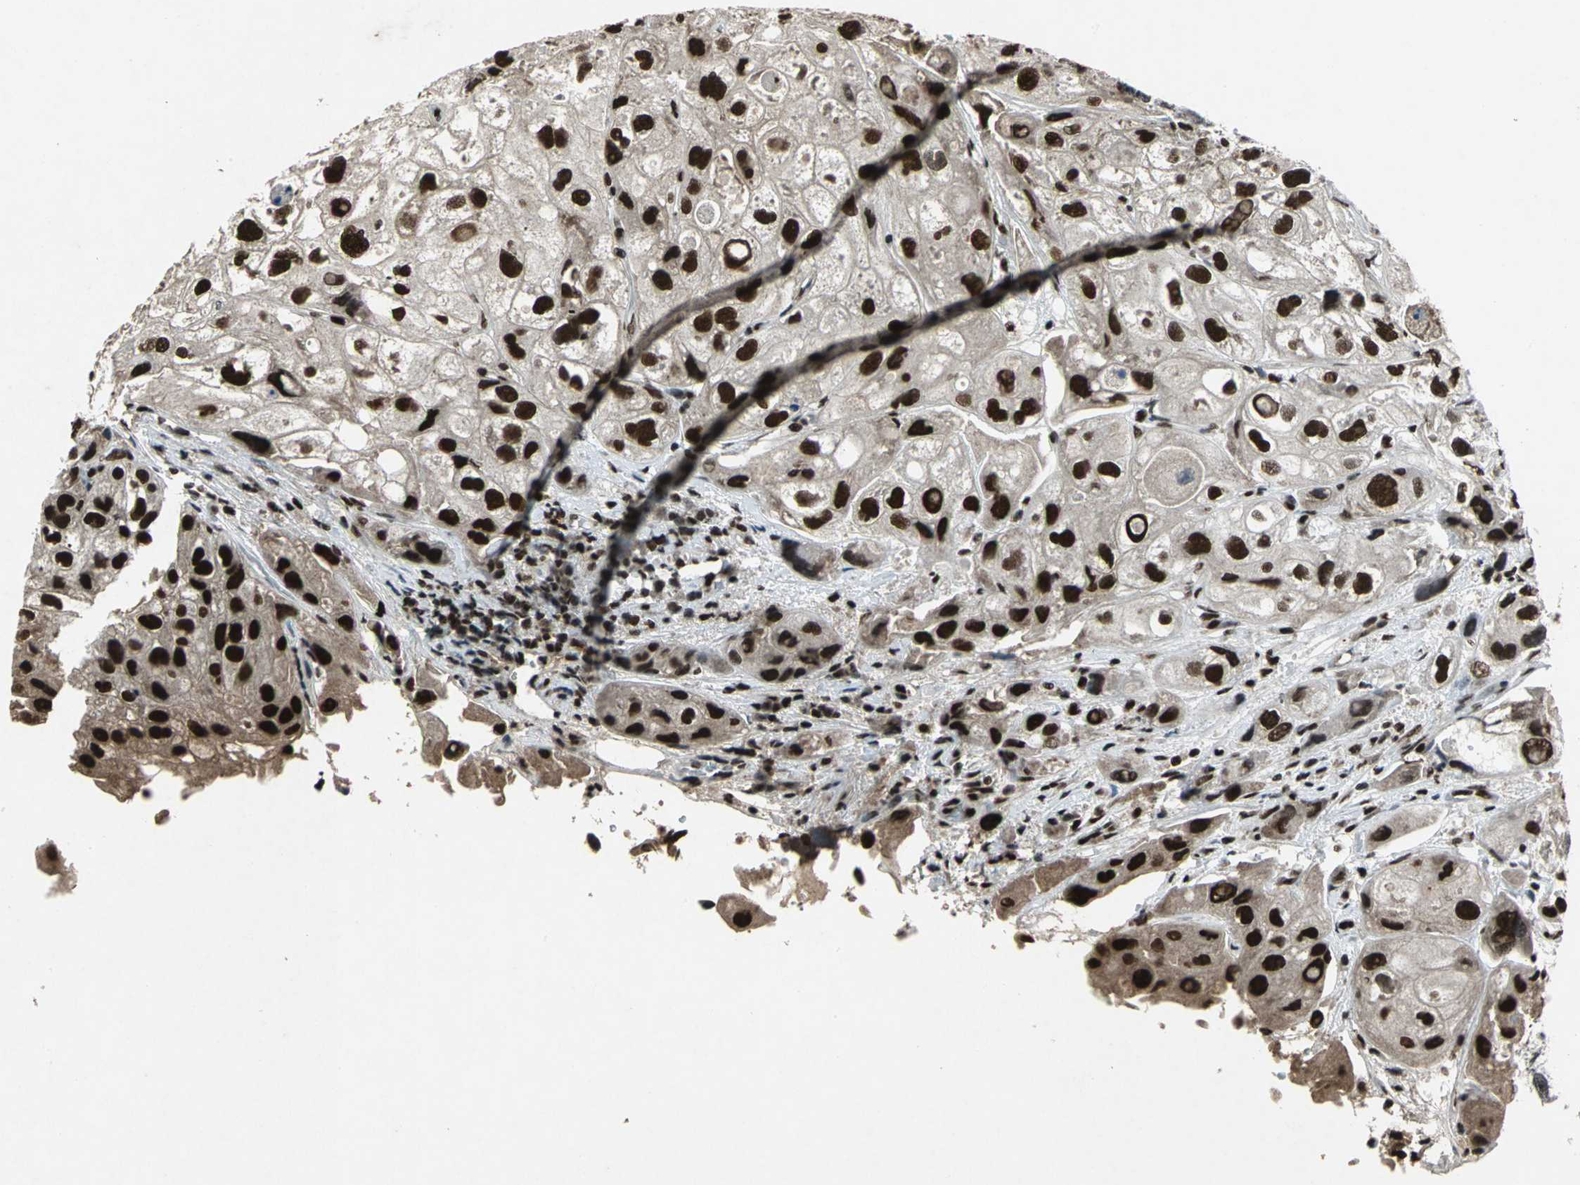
{"staining": {"intensity": "strong", "quantity": ">75%", "location": "nuclear"}, "tissue": "urothelial cancer", "cell_type": "Tumor cells", "image_type": "cancer", "snomed": [{"axis": "morphology", "description": "Urothelial carcinoma, High grade"}, {"axis": "topography", "description": "Urinary bladder"}], "caption": "An IHC photomicrograph of neoplastic tissue is shown. Protein staining in brown shows strong nuclear positivity in urothelial cancer within tumor cells.", "gene": "MTA2", "patient": {"sex": "female", "age": 64}}